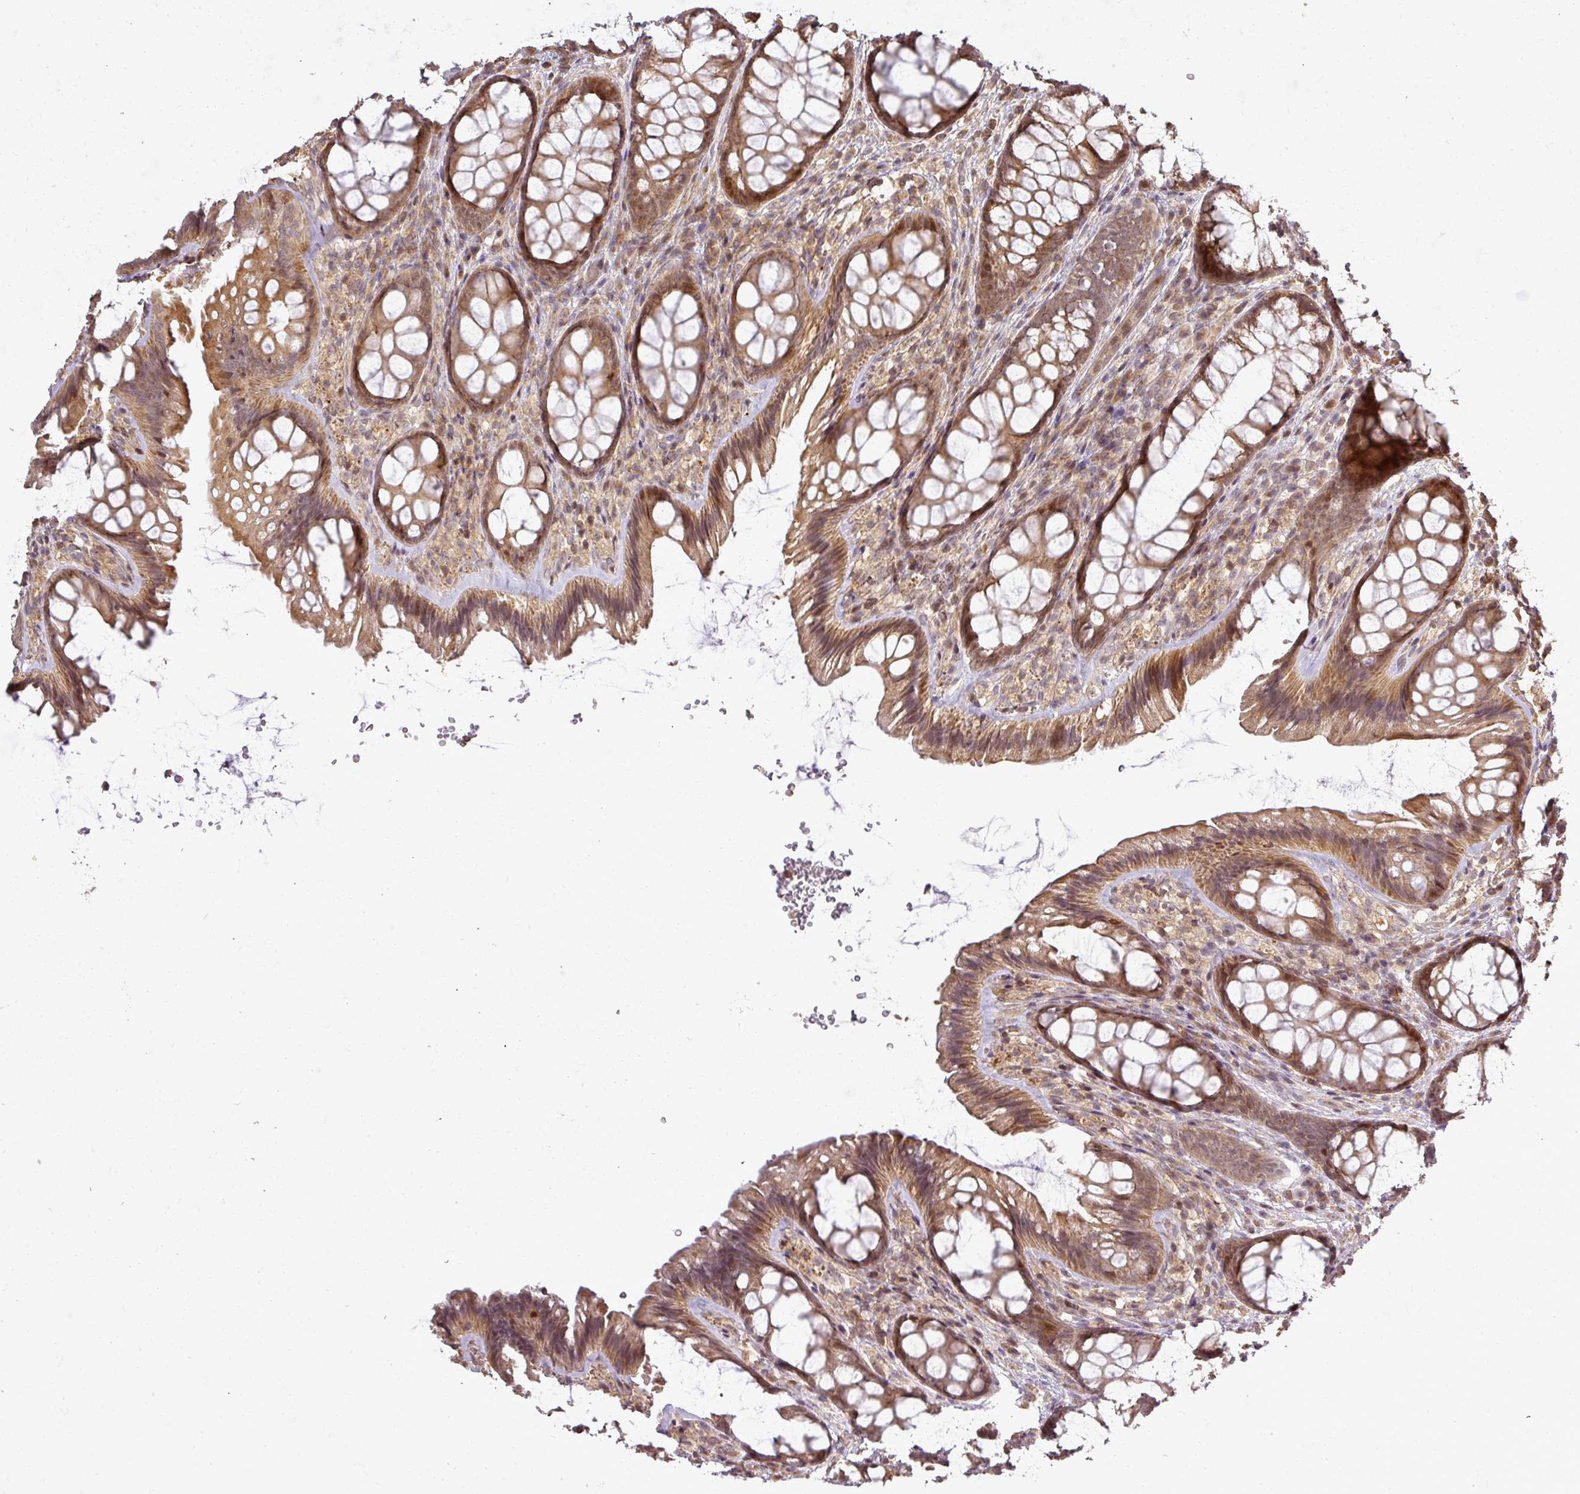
{"staining": {"intensity": "weak", "quantity": ">75%", "location": "cytoplasmic/membranous"}, "tissue": "colon", "cell_type": "Endothelial cells", "image_type": "normal", "snomed": [{"axis": "morphology", "description": "Normal tissue, NOS"}, {"axis": "topography", "description": "Colon"}], "caption": "An image of colon stained for a protein reveals weak cytoplasmic/membranous brown staining in endothelial cells.", "gene": "FAIM", "patient": {"sex": "male", "age": 46}}